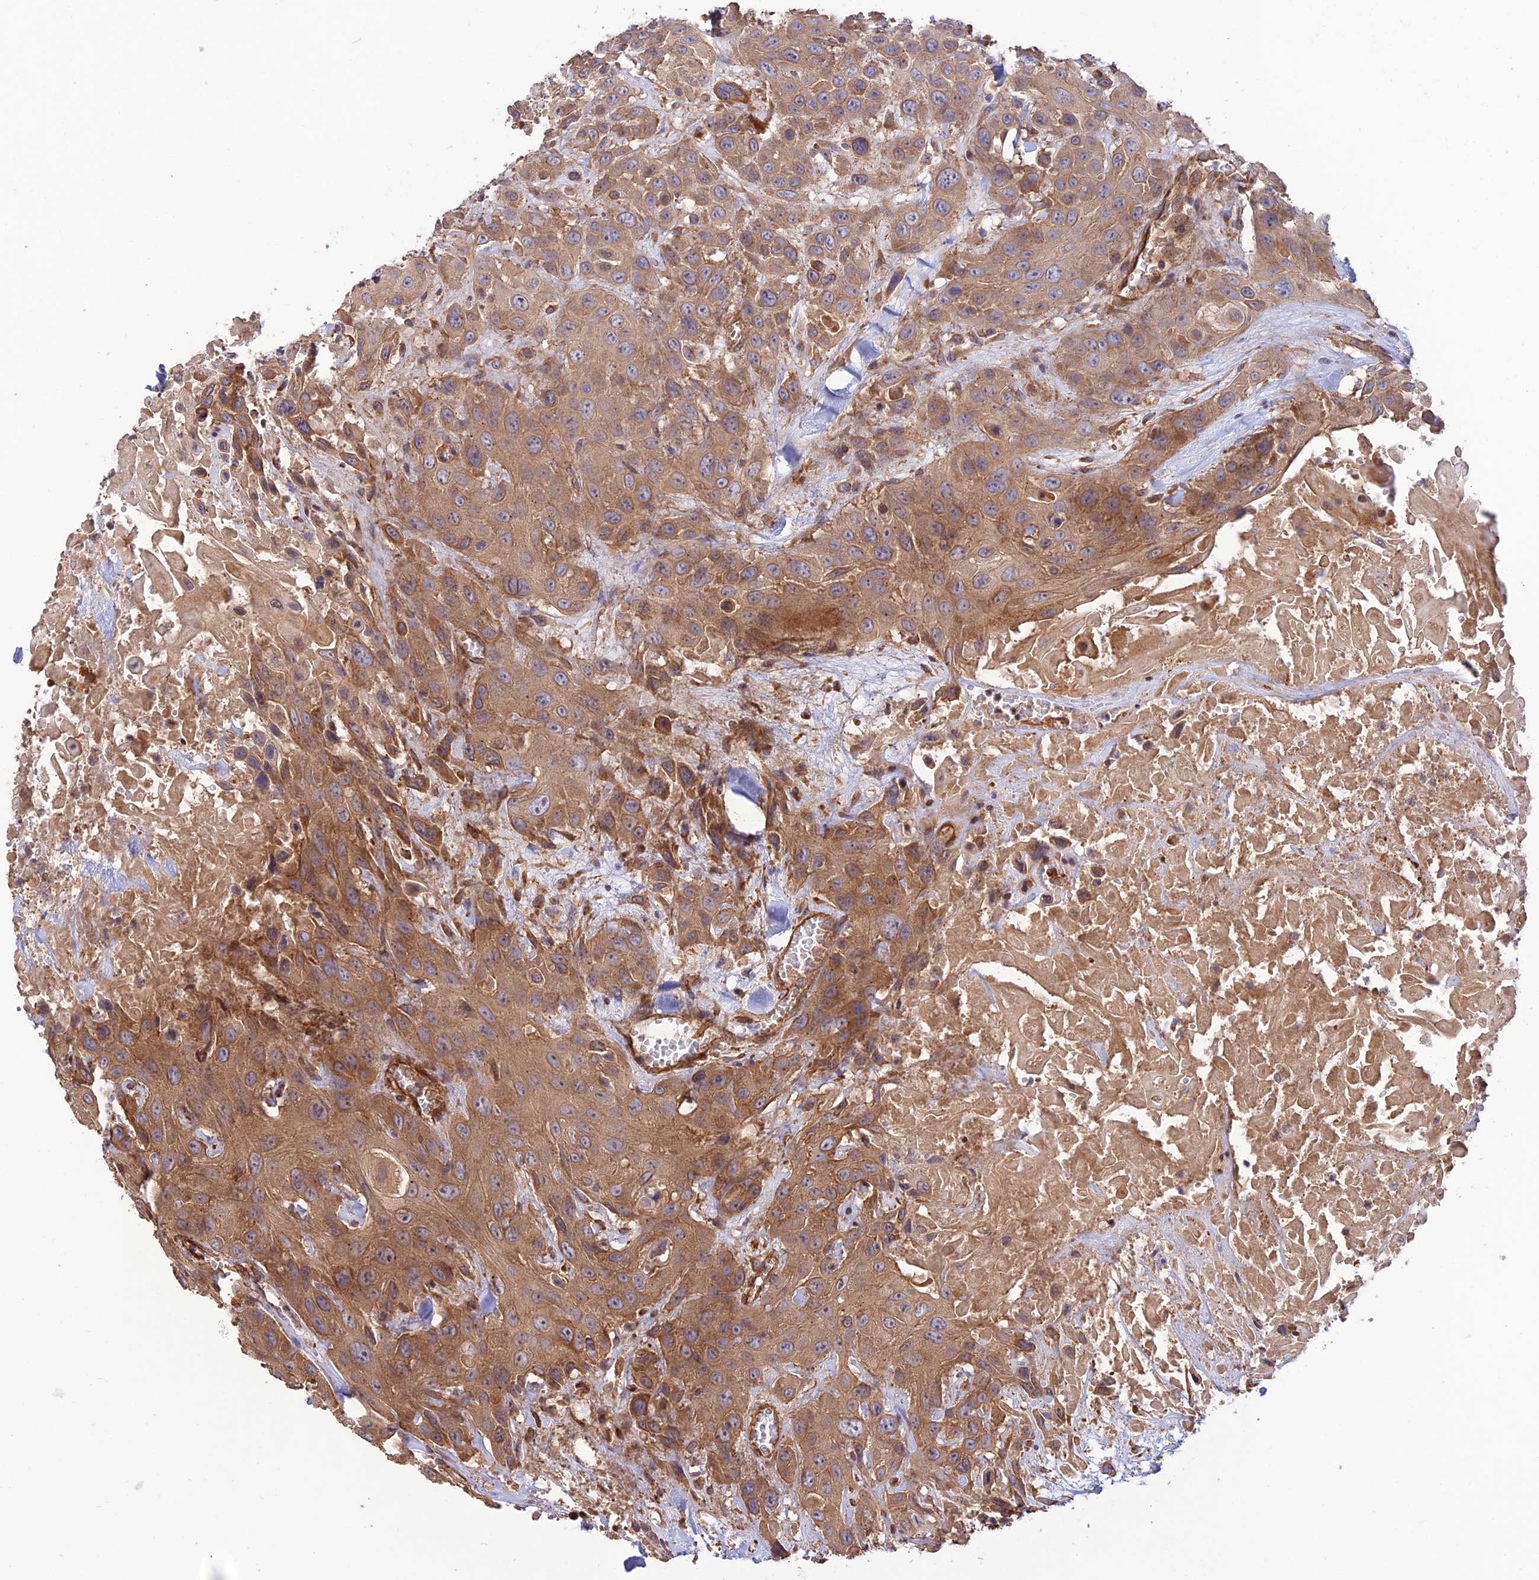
{"staining": {"intensity": "moderate", "quantity": ">75%", "location": "cytoplasmic/membranous"}, "tissue": "head and neck cancer", "cell_type": "Tumor cells", "image_type": "cancer", "snomed": [{"axis": "morphology", "description": "Squamous cell carcinoma, NOS"}, {"axis": "topography", "description": "Head-Neck"}], "caption": "Human head and neck cancer (squamous cell carcinoma) stained for a protein (brown) exhibits moderate cytoplasmic/membranous positive positivity in approximately >75% of tumor cells.", "gene": "HOMER2", "patient": {"sex": "male", "age": 81}}